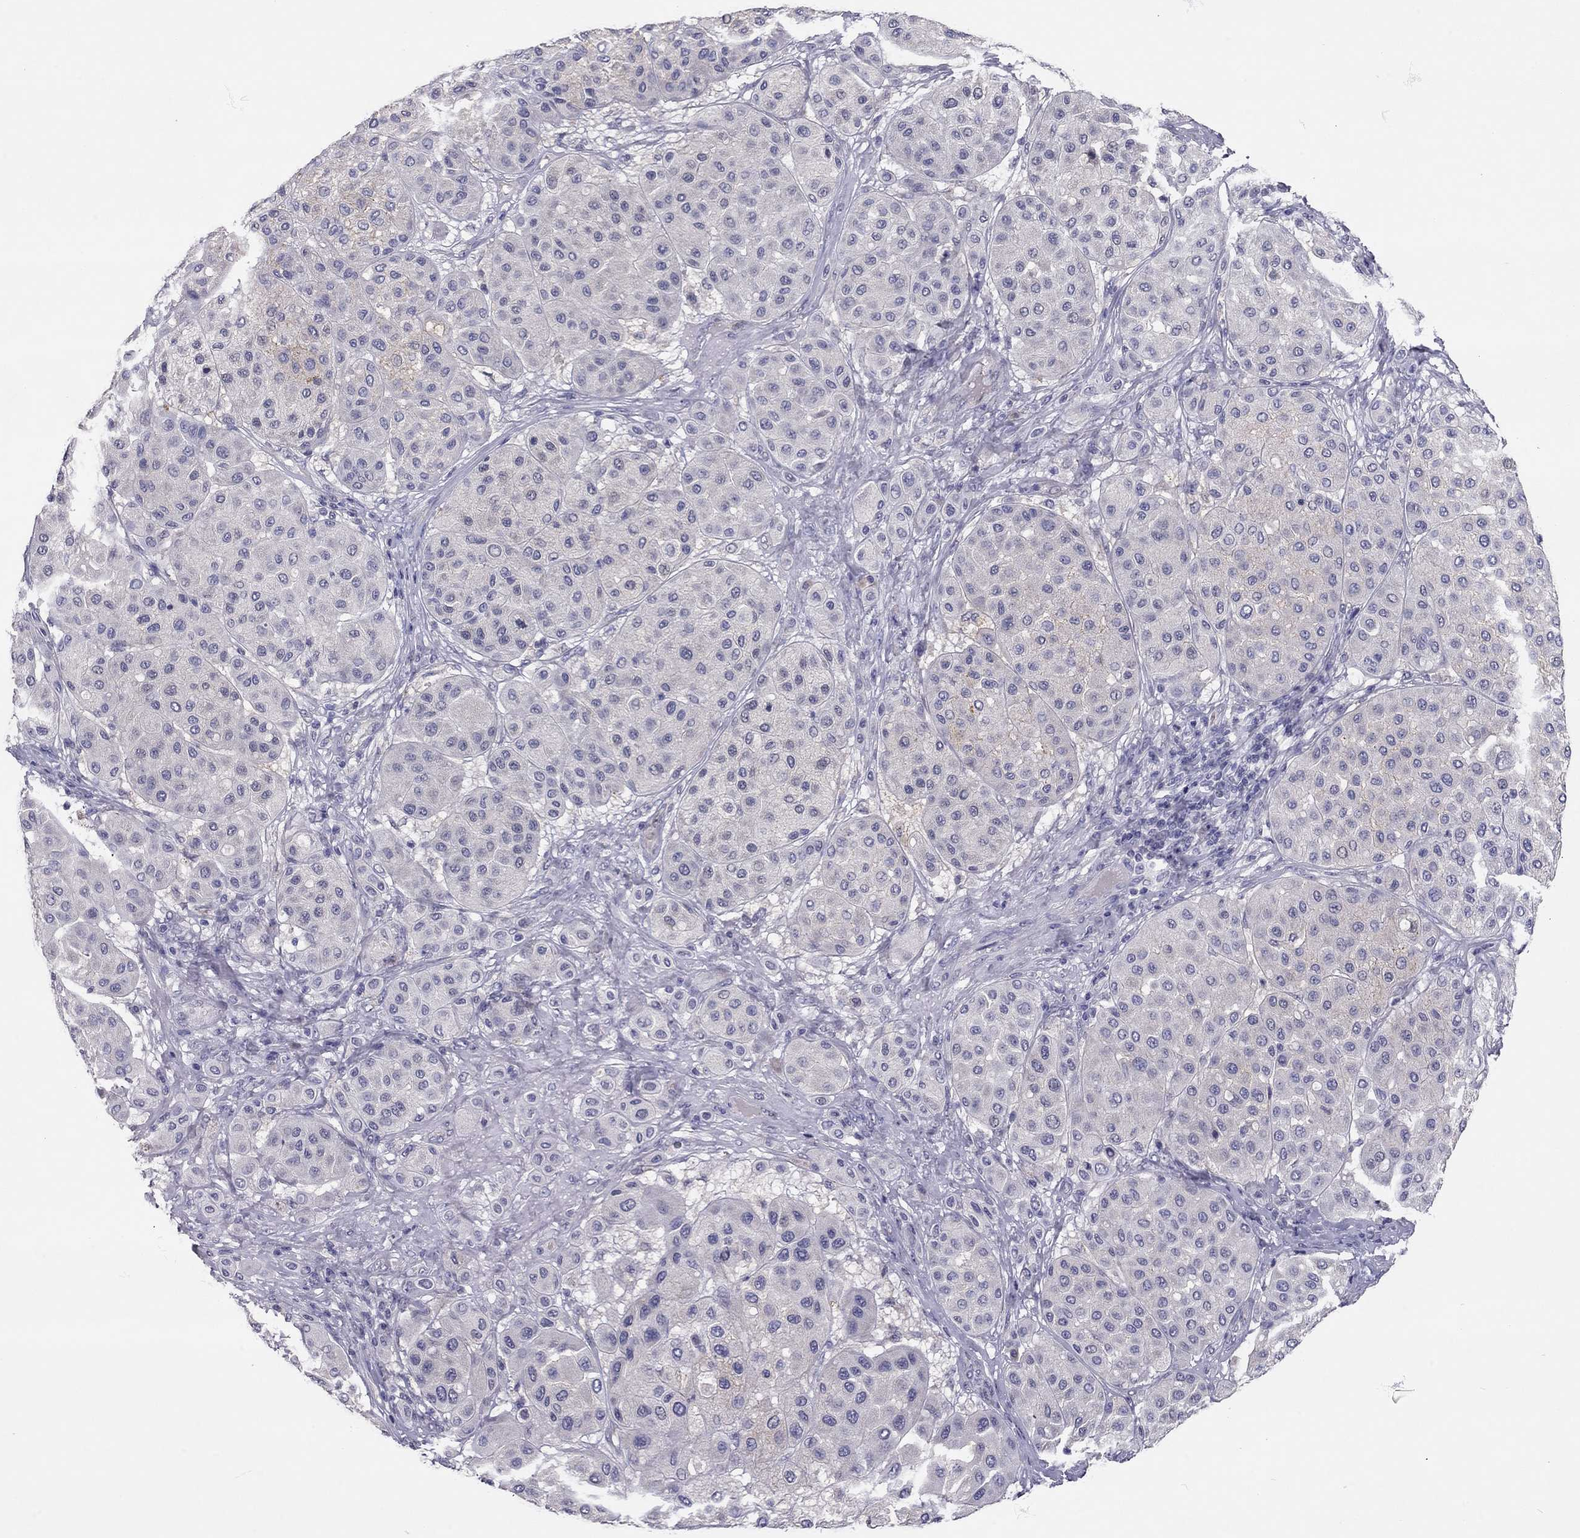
{"staining": {"intensity": "negative", "quantity": "none", "location": "none"}, "tissue": "melanoma", "cell_type": "Tumor cells", "image_type": "cancer", "snomed": [{"axis": "morphology", "description": "Malignant melanoma, Metastatic site"}, {"axis": "topography", "description": "Smooth muscle"}], "caption": "Tumor cells are negative for protein expression in human malignant melanoma (metastatic site).", "gene": "SCARB1", "patient": {"sex": "male", "age": 41}}